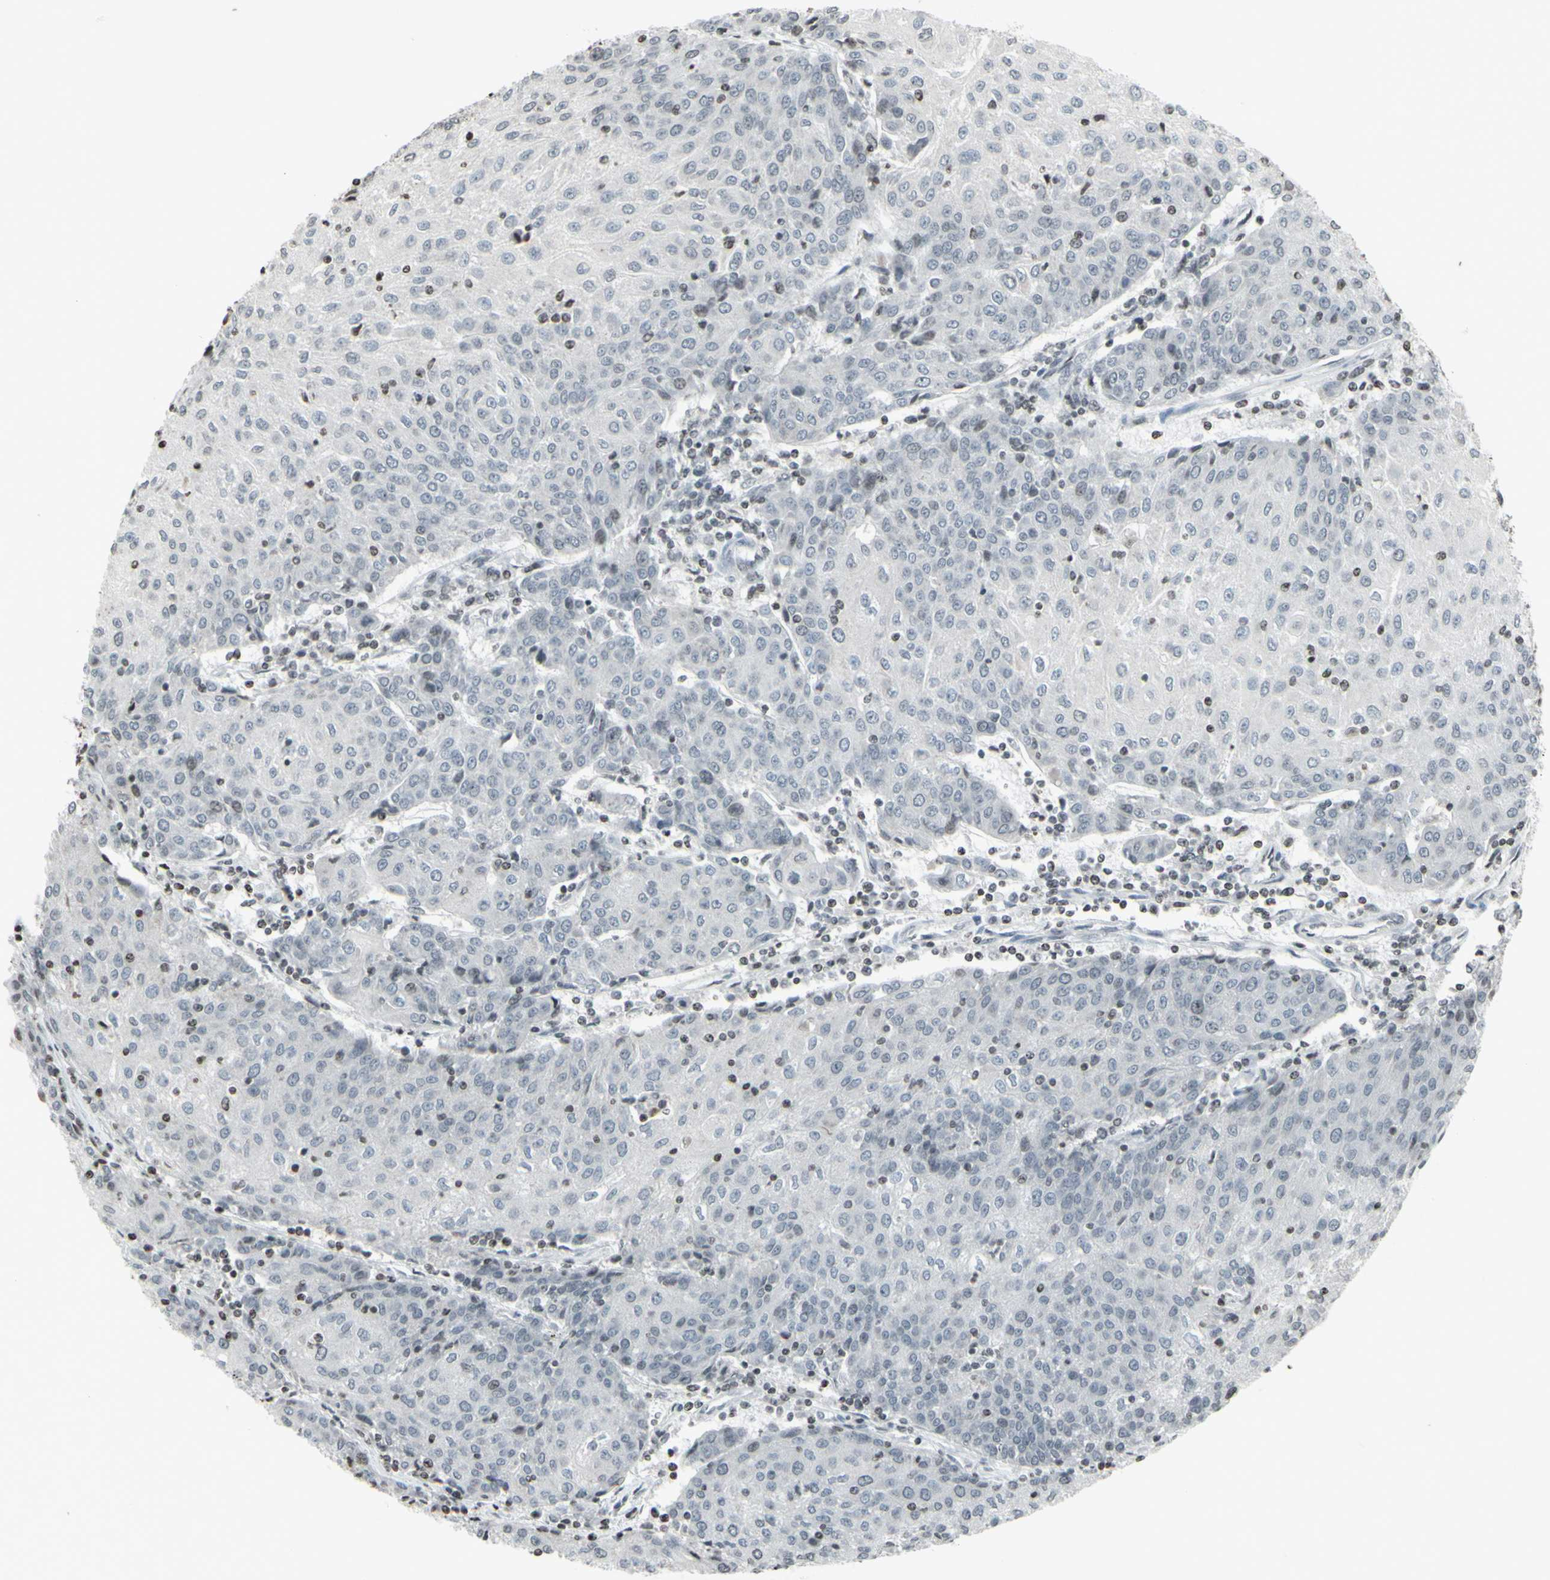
{"staining": {"intensity": "negative", "quantity": "none", "location": "none"}, "tissue": "urothelial cancer", "cell_type": "Tumor cells", "image_type": "cancer", "snomed": [{"axis": "morphology", "description": "Urothelial carcinoma, High grade"}, {"axis": "topography", "description": "Urinary bladder"}], "caption": "A photomicrograph of urothelial carcinoma (high-grade) stained for a protein reveals no brown staining in tumor cells. (DAB (3,3'-diaminobenzidine) immunohistochemistry, high magnification).", "gene": "CD79B", "patient": {"sex": "female", "age": 85}}